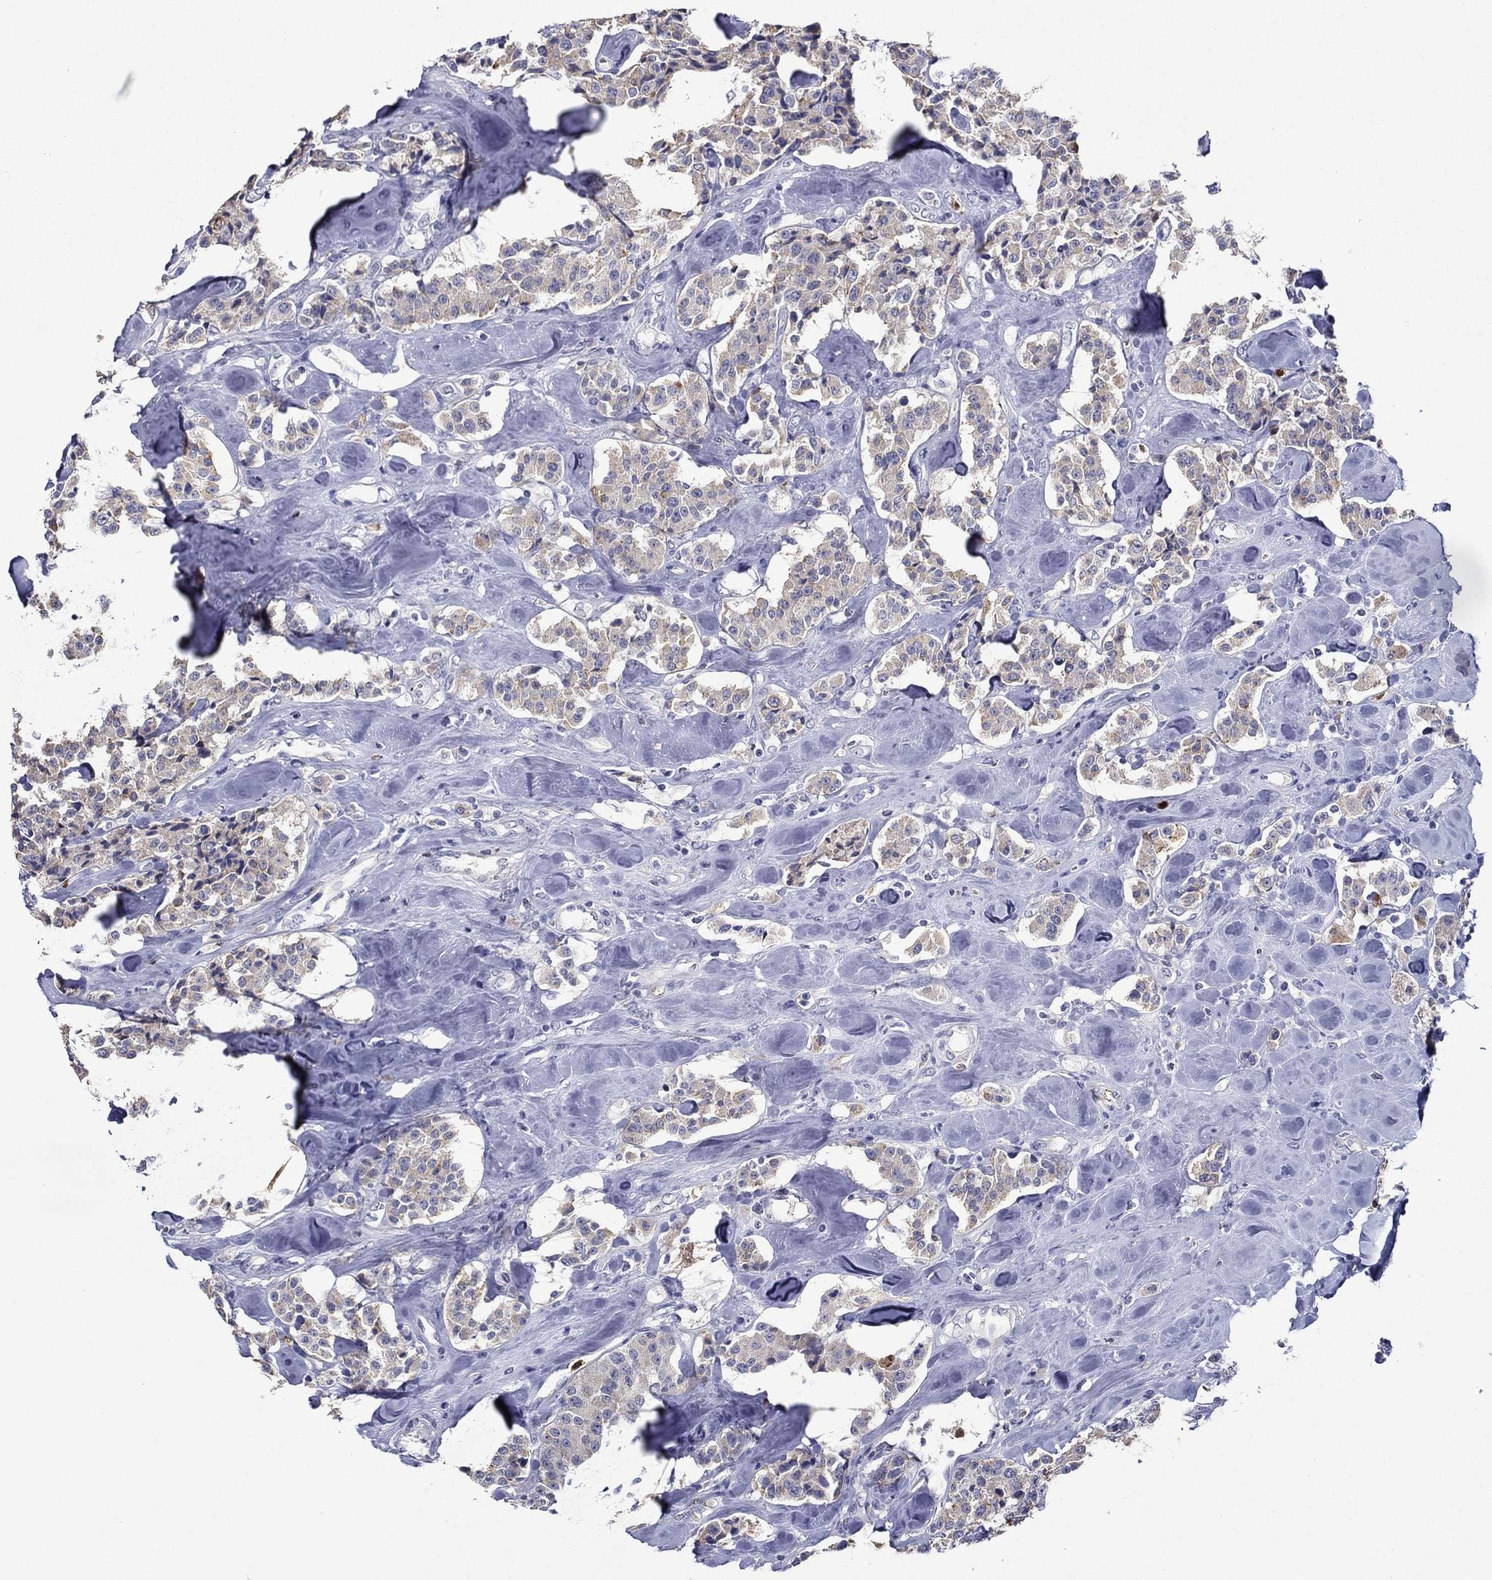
{"staining": {"intensity": "weak", "quantity": "25%-75%", "location": "cytoplasmic/membranous"}, "tissue": "carcinoid", "cell_type": "Tumor cells", "image_type": "cancer", "snomed": [{"axis": "morphology", "description": "Carcinoid, malignant, NOS"}, {"axis": "topography", "description": "Pancreas"}], "caption": "Immunohistochemical staining of human malignant carcinoid shows weak cytoplasmic/membranous protein staining in approximately 25%-75% of tumor cells.", "gene": "IRF5", "patient": {"sex": "male", "age": 41}}